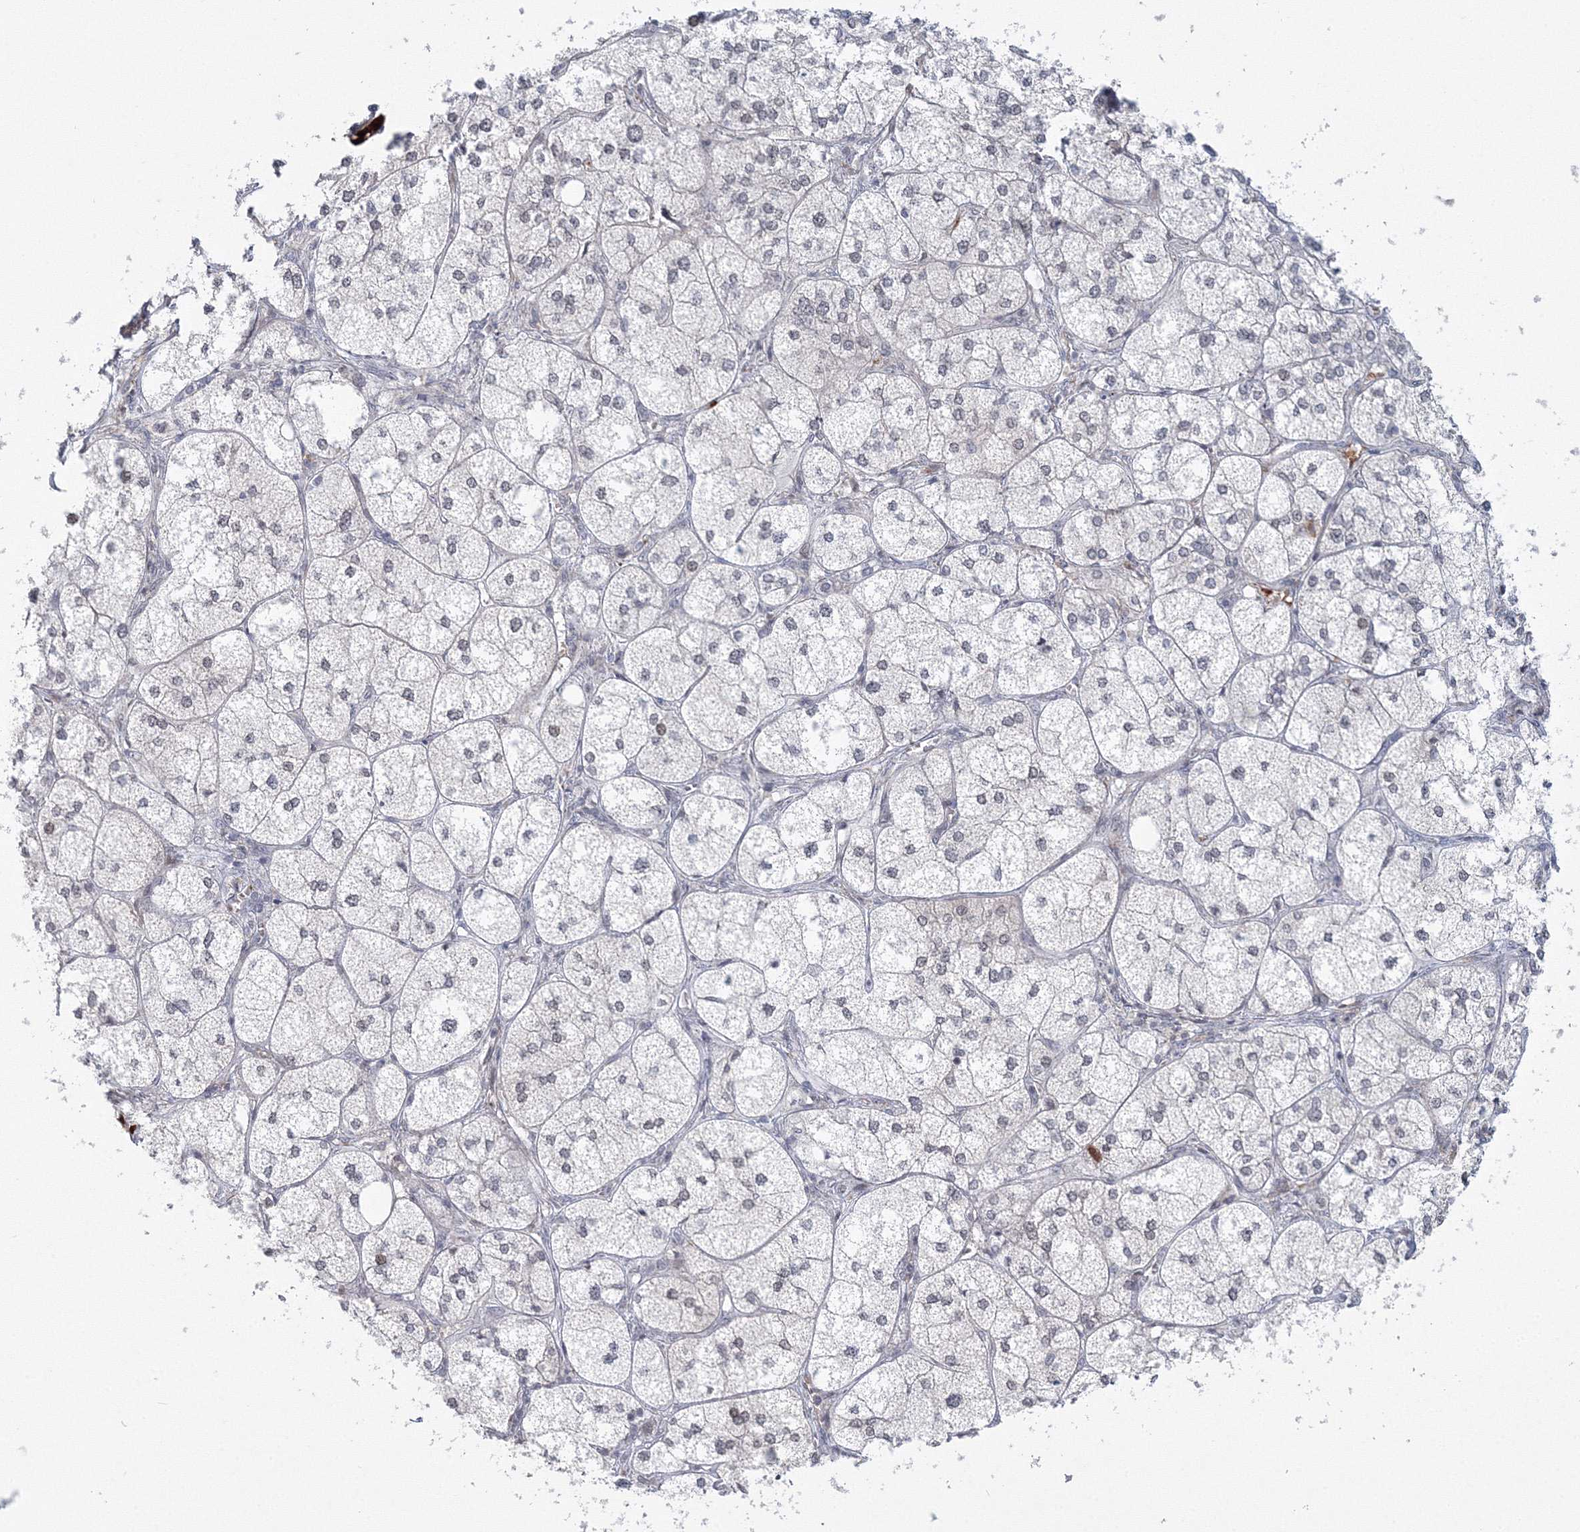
{"staining": {"intensity": "moderate", "quantity": "25%-75%", "location": "nuclear"}, "tissue": "adrenal gland", "cell_type": "Glandular cells", "image_type": "normal", "snomed": [{"axis": "morphology", "description": "Normal tissue, NOS"}, {"axis": "topography", "description": "Adrenal gland"}], "caption": "Immunohistochemistry (IHC) of normal human adrenal gland displays medium levels of moderate nuclear positivity in about 25%-75% of glandular cells.", "gene": "C3orf33", "patient": {"sex": "female", "age": 61}}